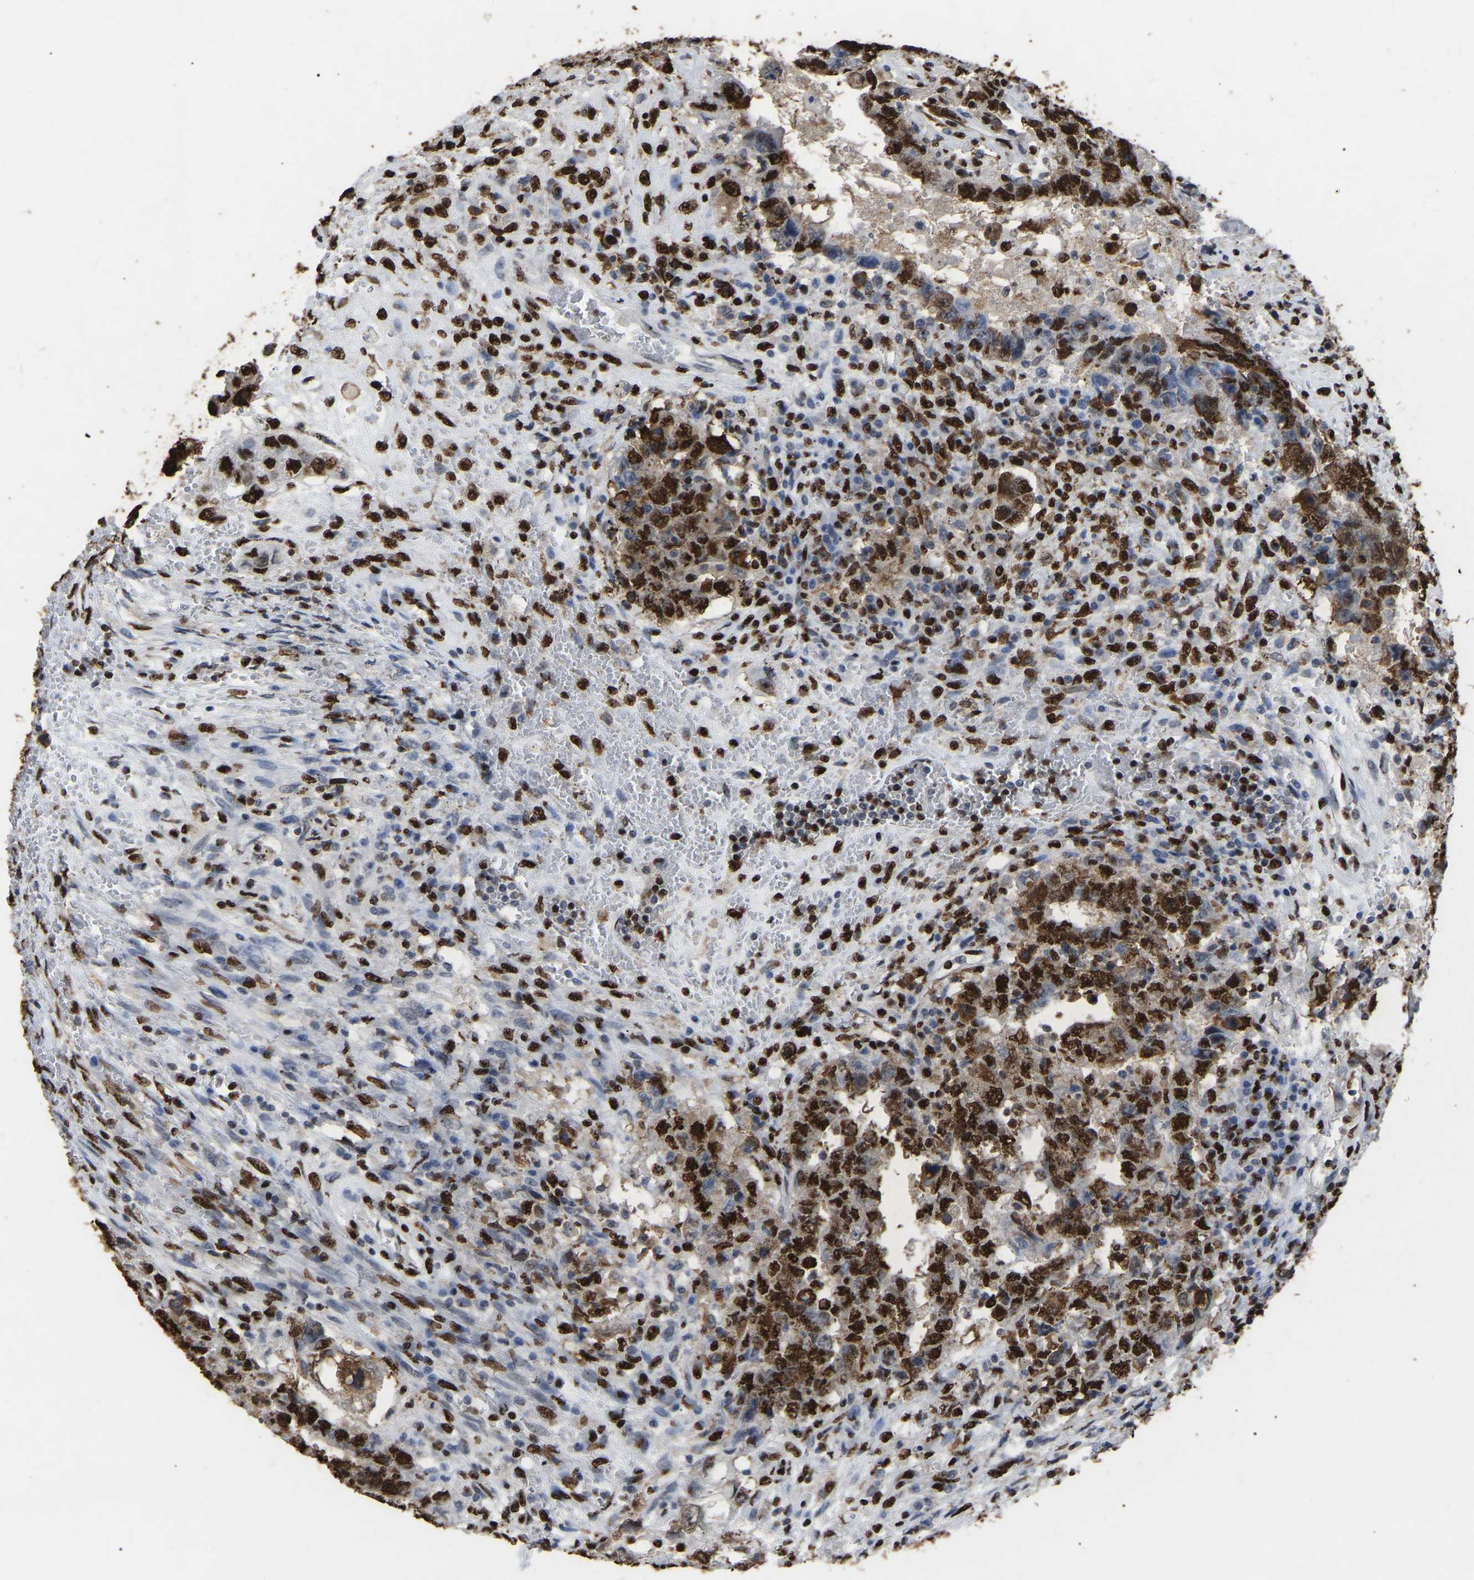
{"staining": {"intensity": "strong", "quantity": ">75%", "location": "nuclear"}, "tissue": "testis cancer", "cell_type": "Tumor cells", "image_type": "cancer", "snomed": [{"axis": "morphology", "description": "Carcinoma, Embryonal, NOS"}, {"axis": "topography", "description": "Testis"}], "caption": "Embryonal carcinoma (testis) tissue exhibits strong nuclear staining in approximately >75% of tumor cells", "gene": "RBL2", "patient": {"sex": "male", "age": 26}}